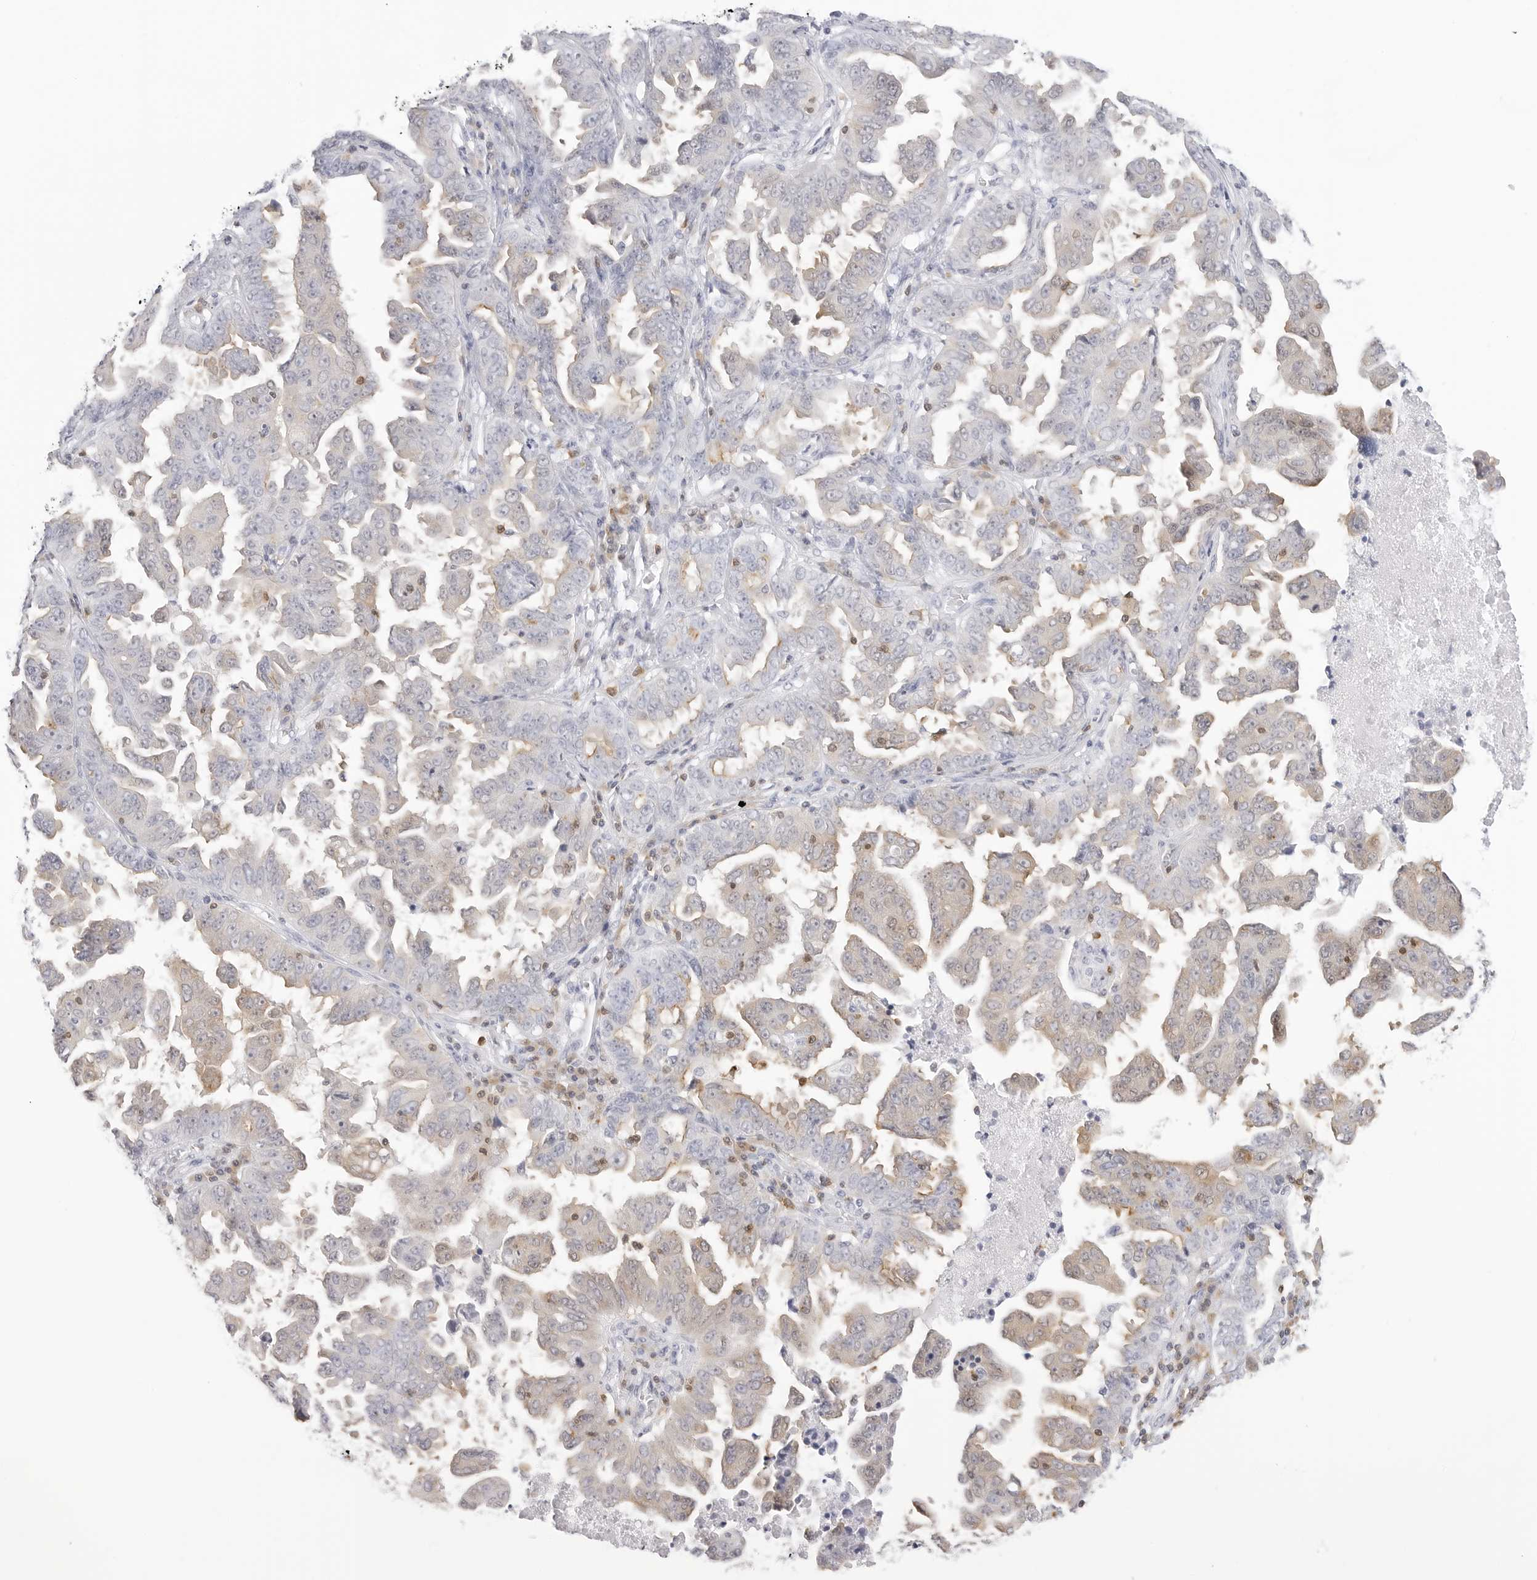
{"staining": {"intensity": "weak", "quantity": "<25%", "location": "cytoplasmic/membranous"}, "tissue": "ovarian cancer", "cell_type": "Tumor cells", "image_type": "cancer", "snomed": [{"axis": "morphology", "description": "Carcinoma, endometroid"}, {"axis": "topography", "description": "Ovary"}], "caption": "IHC micrograph of neoplastic tissue: human ovarian cancer (endometroid carcinoma) stained with DAB shows no significant protein staining in tumor cells. (Stains: DAB (3,3'-diaminobenzidine) immunohistochemistry (IHC) with hematoxylin counter stain, Microscopy: brightfield microscopy at high magnification).", "gene": "SLC9A3R1", "patient": {"sex": "female", "age": 62}}